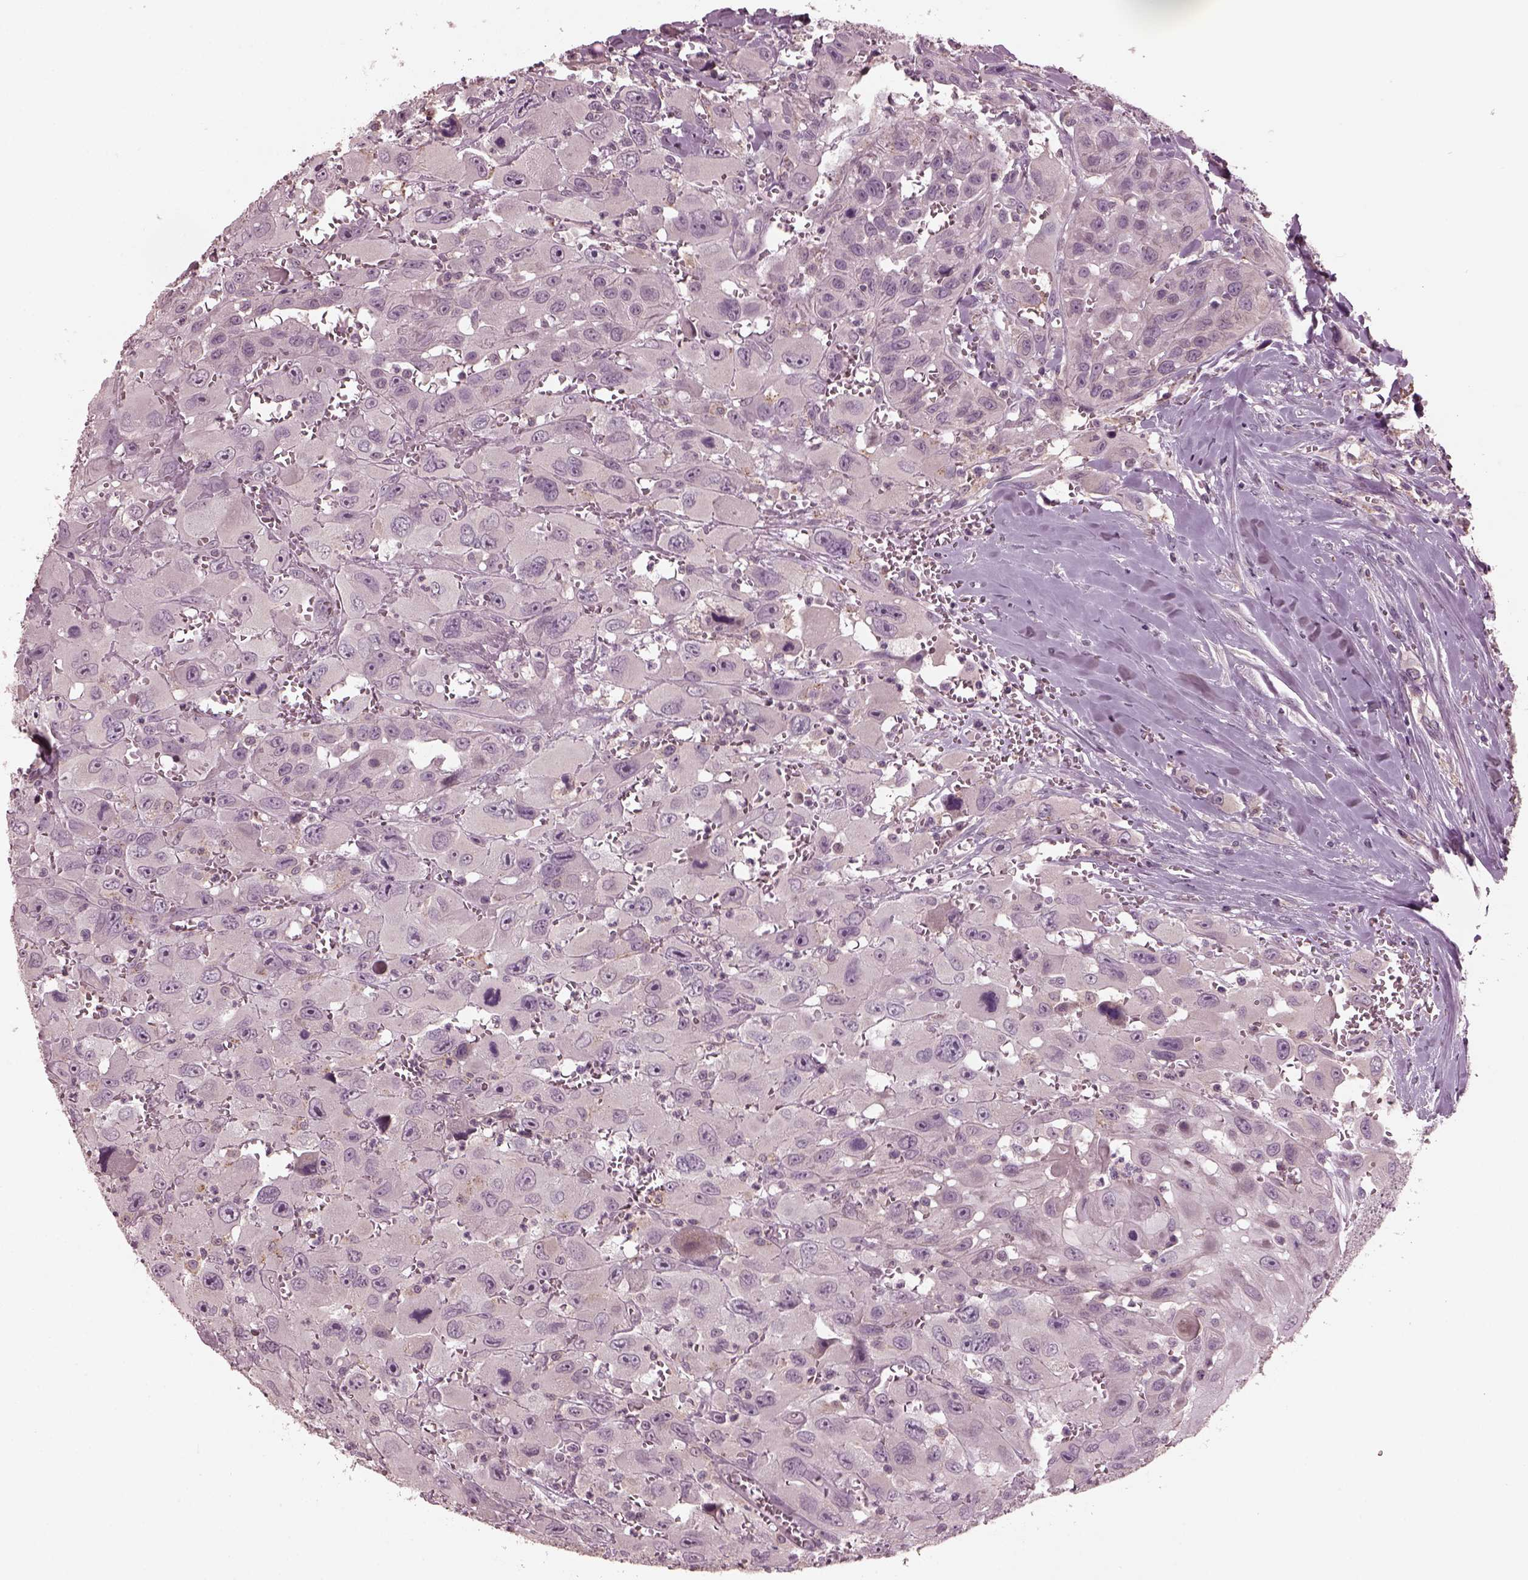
{"staining": {"intensity": "negative", "quantity": "none", "location": "none"}, "tissue": "head and neck cancer", "cell_type": "Tumor cells", "image_type": "cancer", "snomed": [{"axis": "morphology", "description": "Squamous cell carcinoma, NOS"}, {"axis": "morphology", "description": "Squamous cell carcinoma, metastatic, NOS"}, {"axis": "topography", "description": "Oral tissue"}, {"axis": "topography", "description": "Head-Neck"}], "caption": "Tumor cells are negative for brown protein staining in head and neck metastatic squamous cell carcinoma.", "gene": "PORCN", "patient": {"sex": "female", "age": 85}}